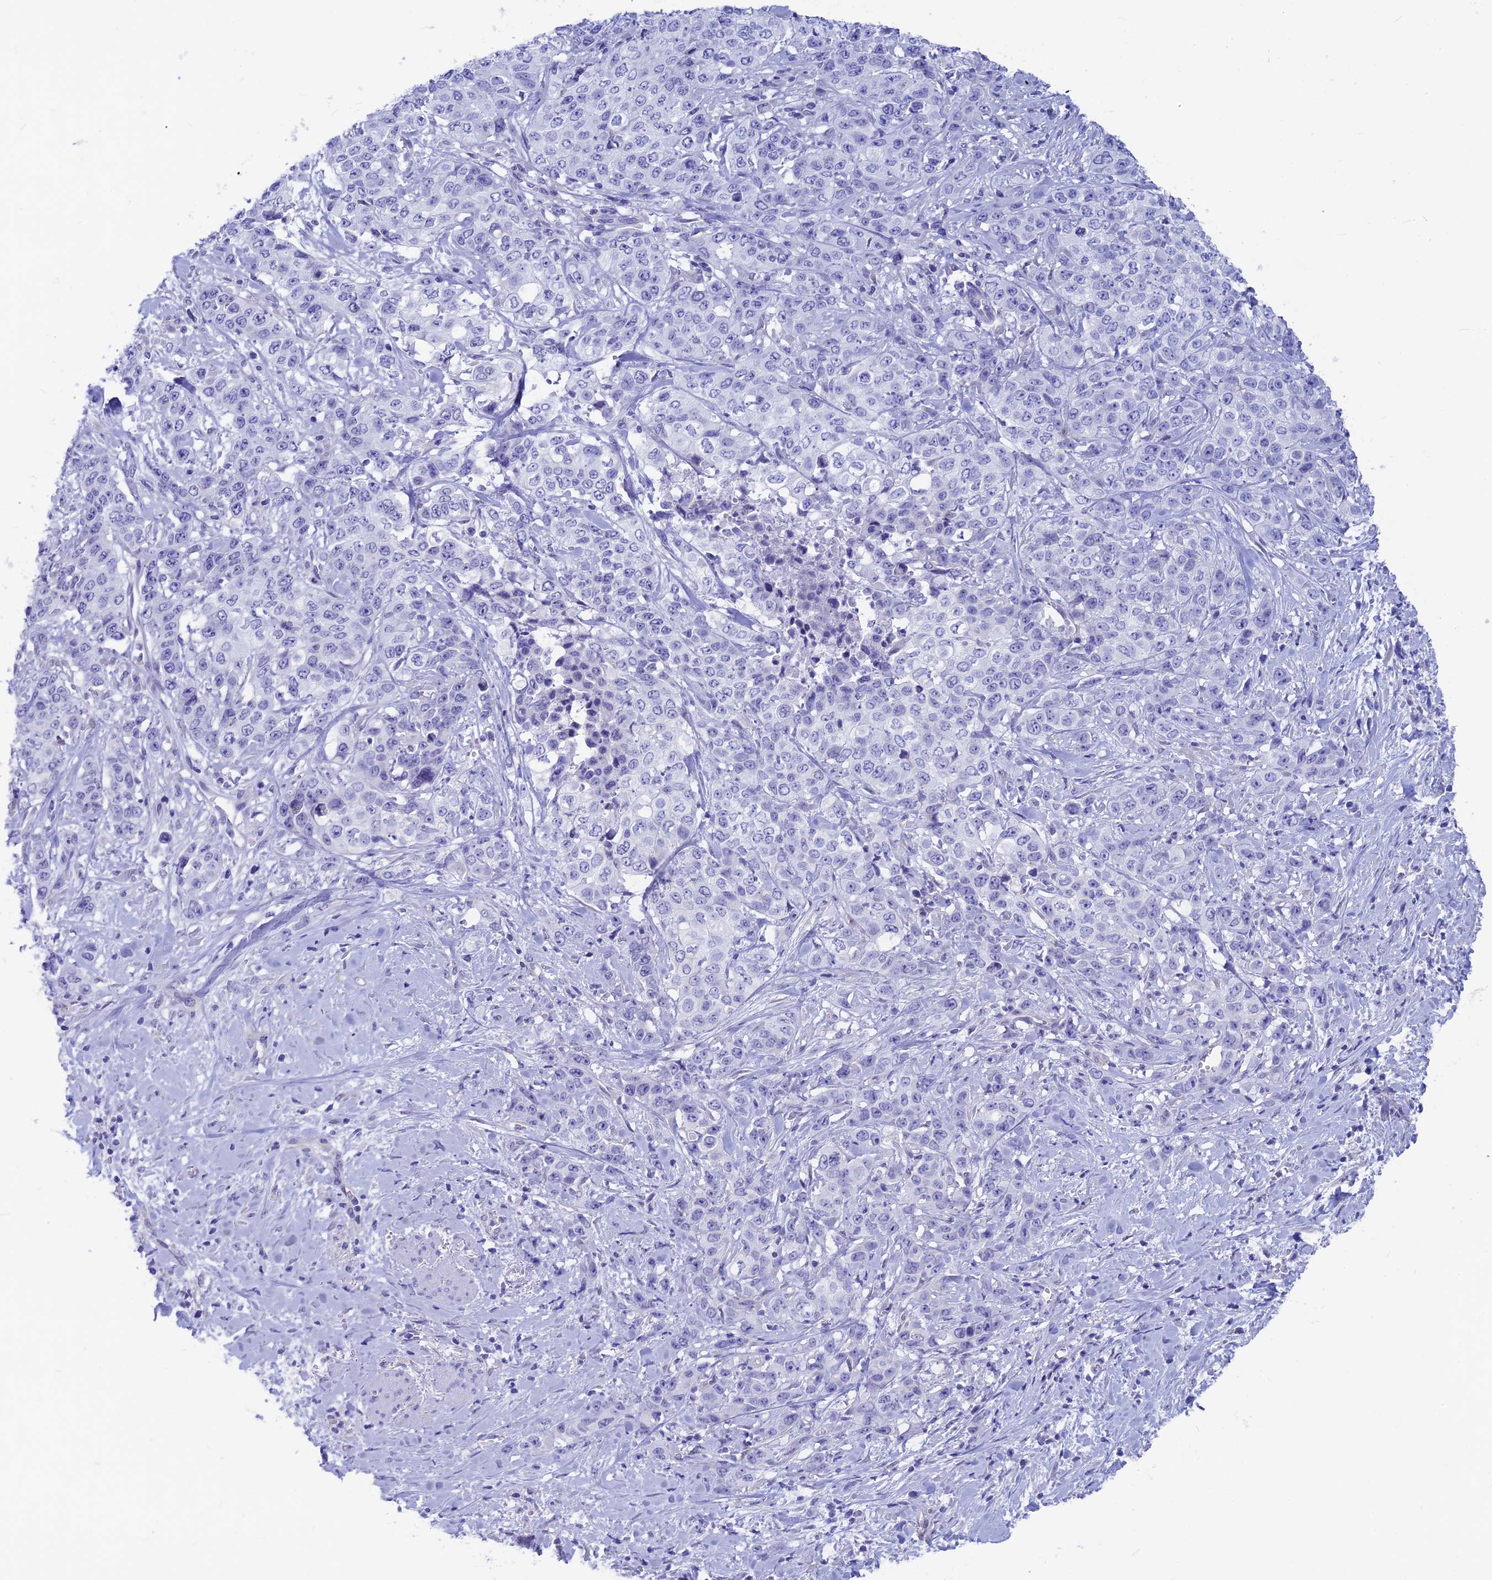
{"staining": {"intensity": "negative", "quantity": "none", "location": "none"}, "tissue": "stomach cancer", "cell_type": "Tumor cells", "image_type": "cancer", "snomed": [{"axis": "morphology", "description": "Adenocarcinoma, NOS"}, {"axis": "topography", "description": "Stomach, upper"}], "caption": "Tumor cells show no significant staining in adenocarcinoma (stomach). The staining is performed using DAB (3,3'-diaminobenzidine) brown chromogen with nuclei counter-stained in using hematoxylin.", "gene": "GNGT2", "patient": {"sex": "male", "age": 62}}